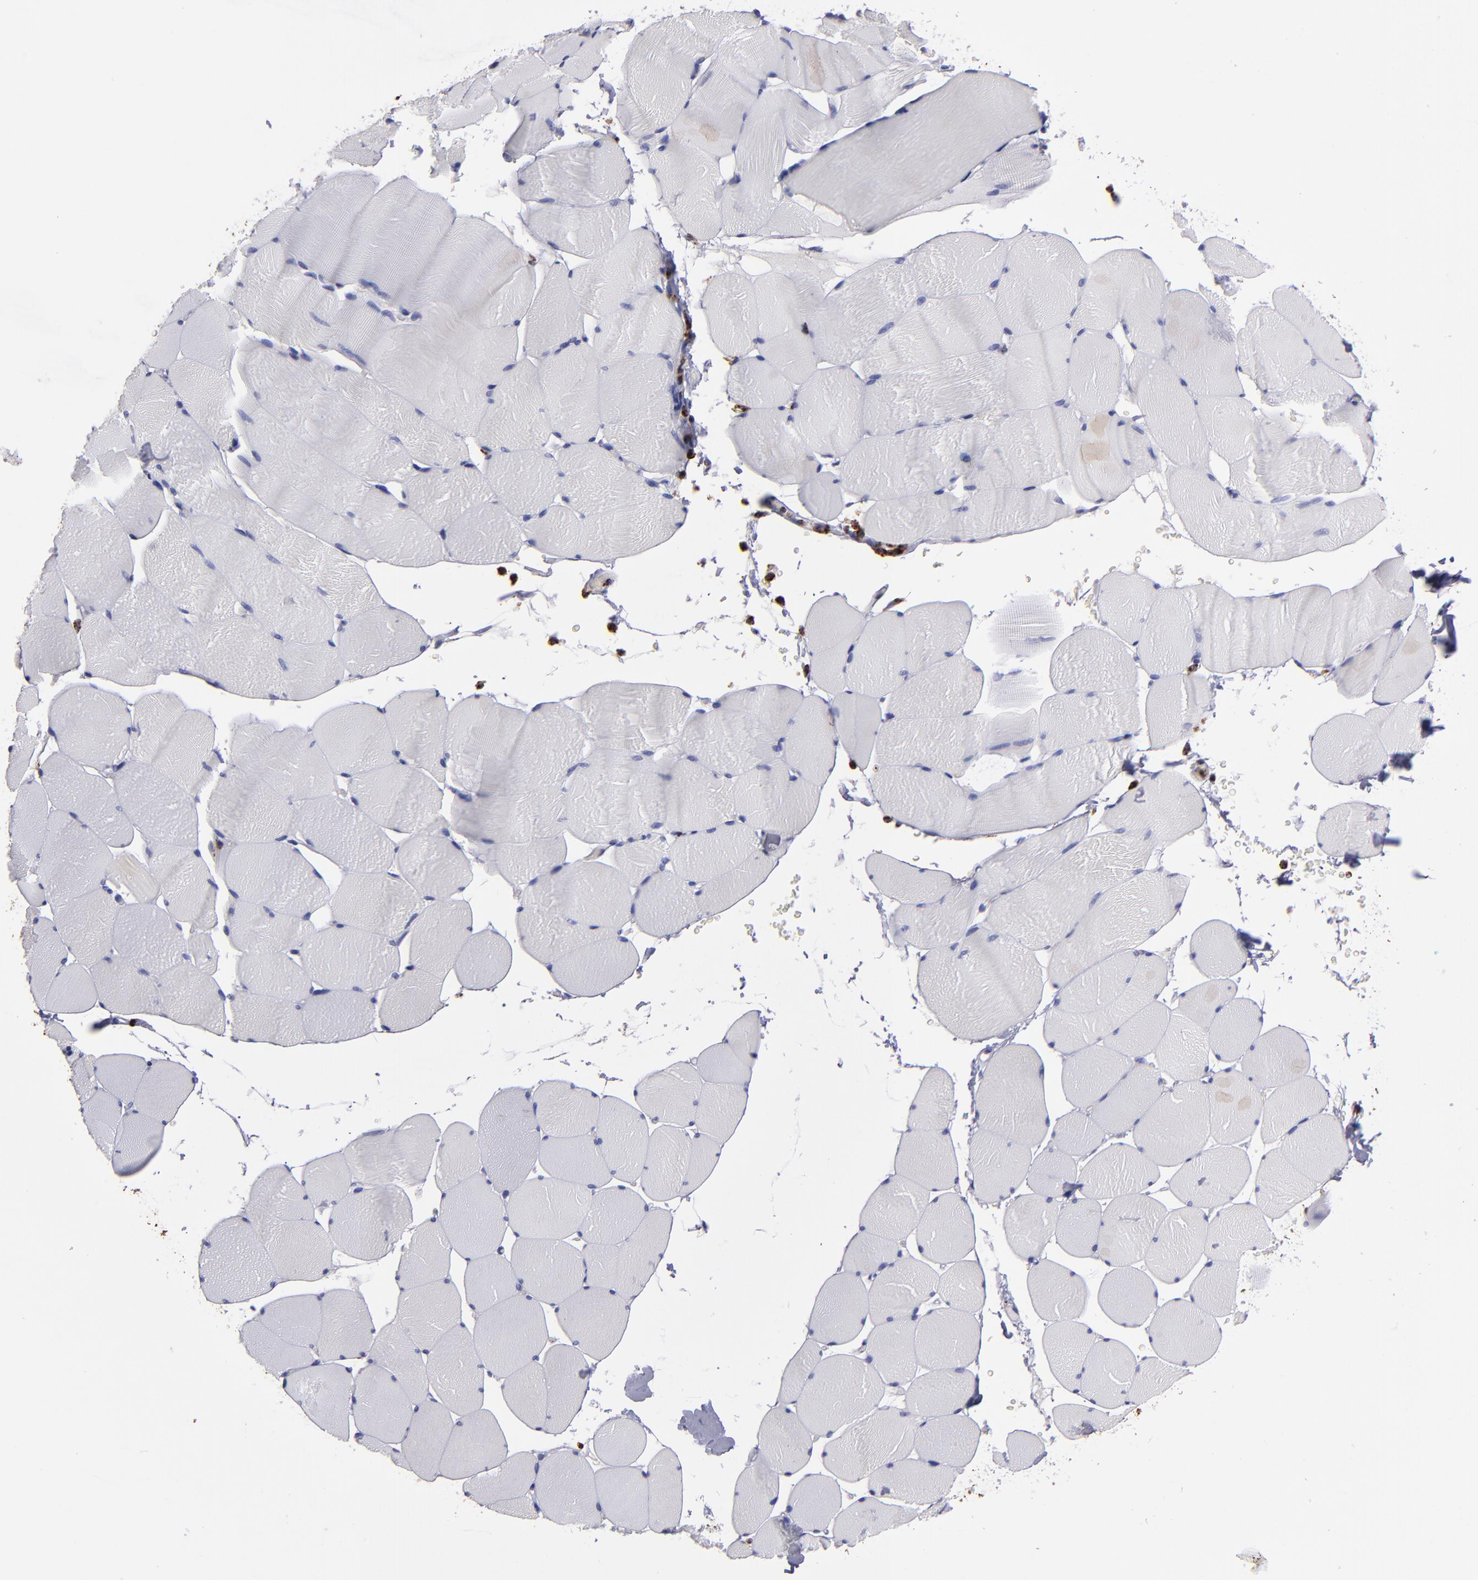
{"staining": {"intensity": "negative", "quantity": "none", "location": "none"}, "tissue": "skeletal muscle", "cell_type": "Myocytes", "image_type": "normal", "snomed": [{"axis": "morphology", "description": "Normal tissue, NOS"}, {"axis": "topography", "description": "Skeletal muscle"}], "caption": "Immunohistochemistry histopathology image of benign skeletal muscle: human skeletal muscle stained with DAB (3,3'-diaminobenzidine) shows no significant protein positivity in myocytes. The staining is performed using DAB brown chromogen with nuclei counter-stained in using hematoxylin.", "gene": "CTSS", "patient": {"sex": "male", "age": 62}}